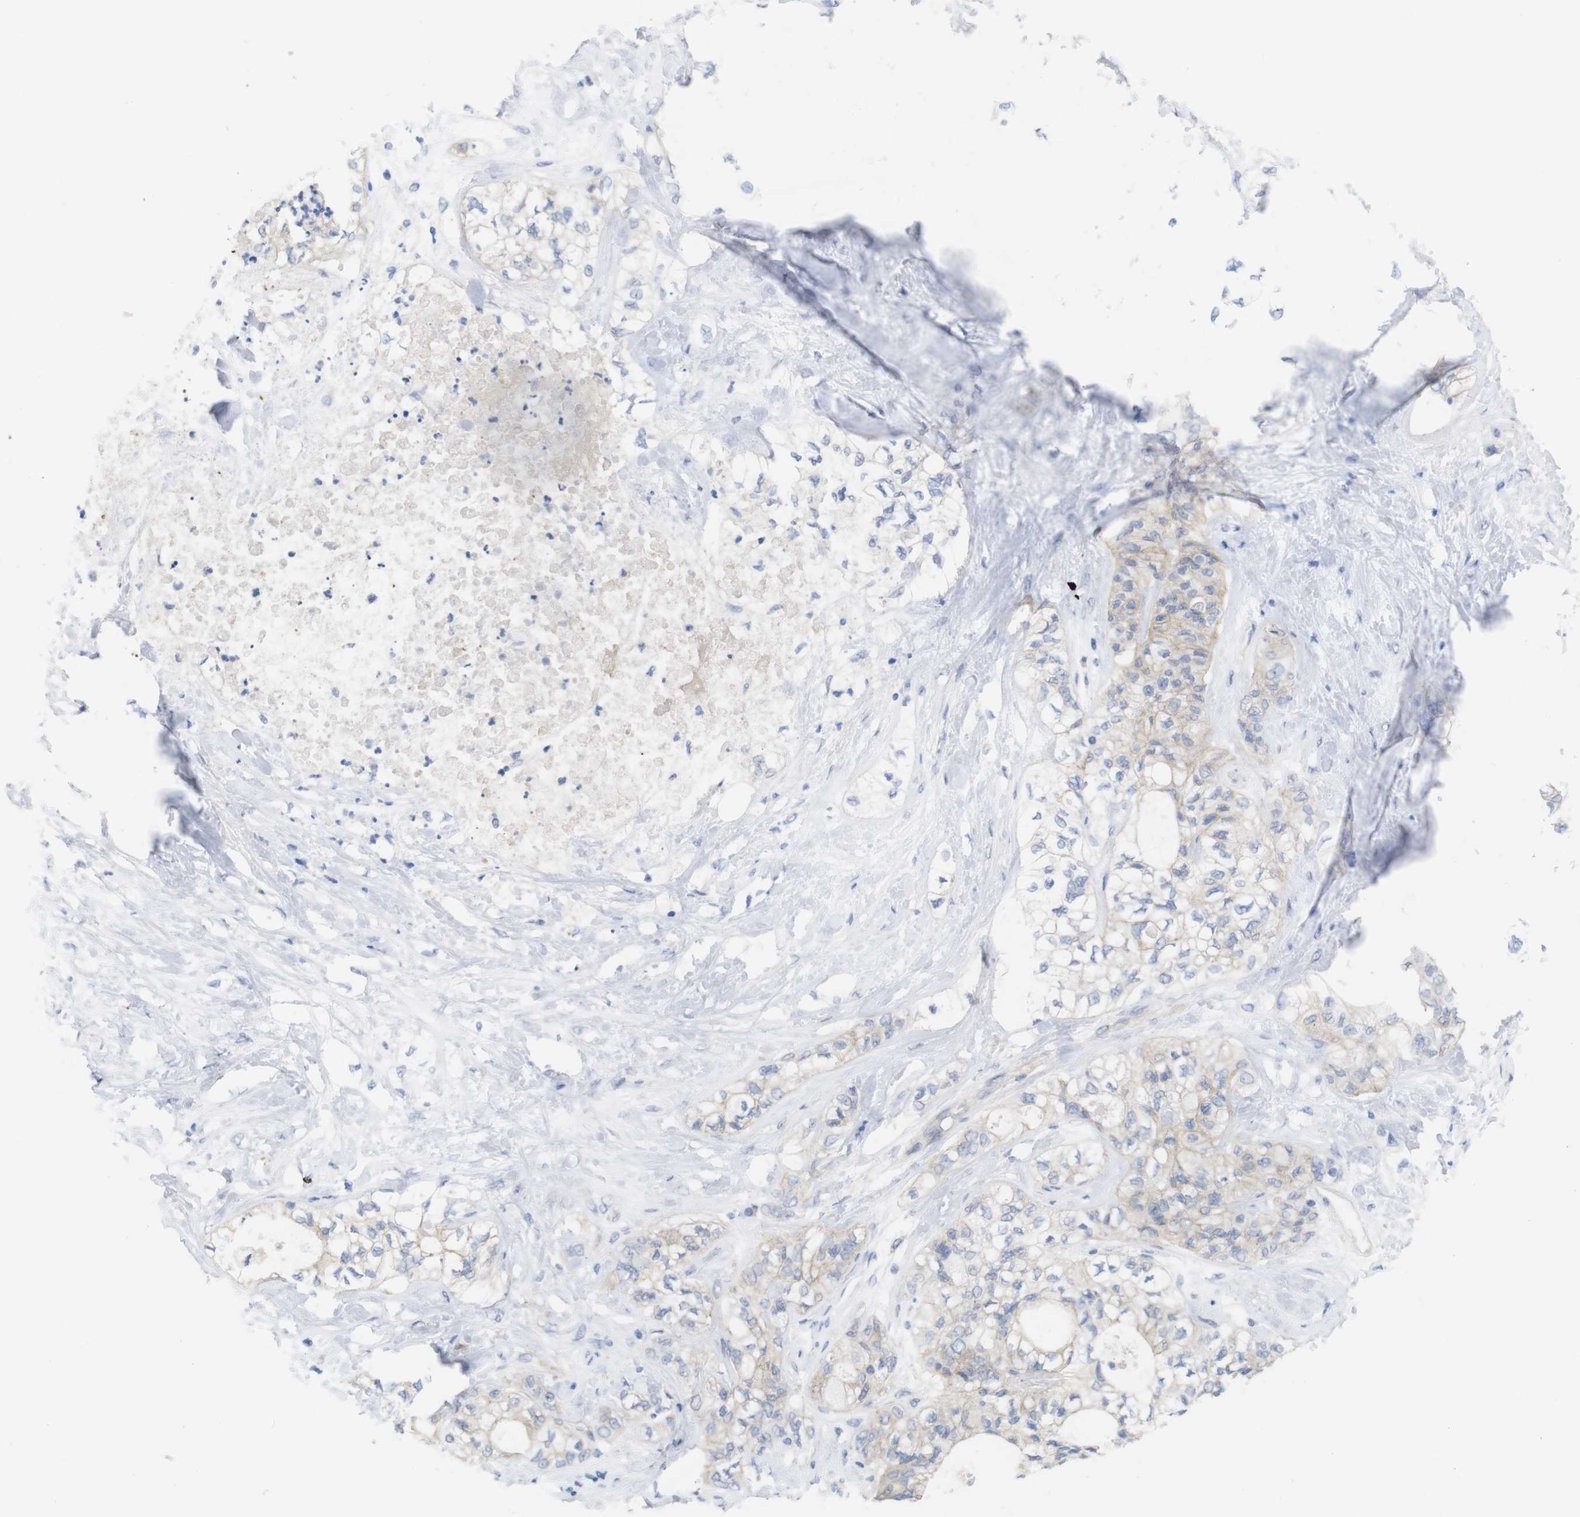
{"staining": {"intensity": "weak", "quantity": ">75%", "location": "cytoplasmic/membranous"}, "tissue": "pancreatic cancer", "cell_type": "Tumor cells", "image_type": "cancer", "snomed": [{"axis": "morphology", "description": "Adenocarcinoma, NOS"}, {"axis": "topography", "description": "Pancreas"}], "caption": "Immunohistochemical staining of human pancreatic cancer reveals low levels of weak cytoplasmic/membranous expression in approximately >75% of tumor cells.", "gene": "KIDINS220", "patient": {"sex": "male", "age": 70}}